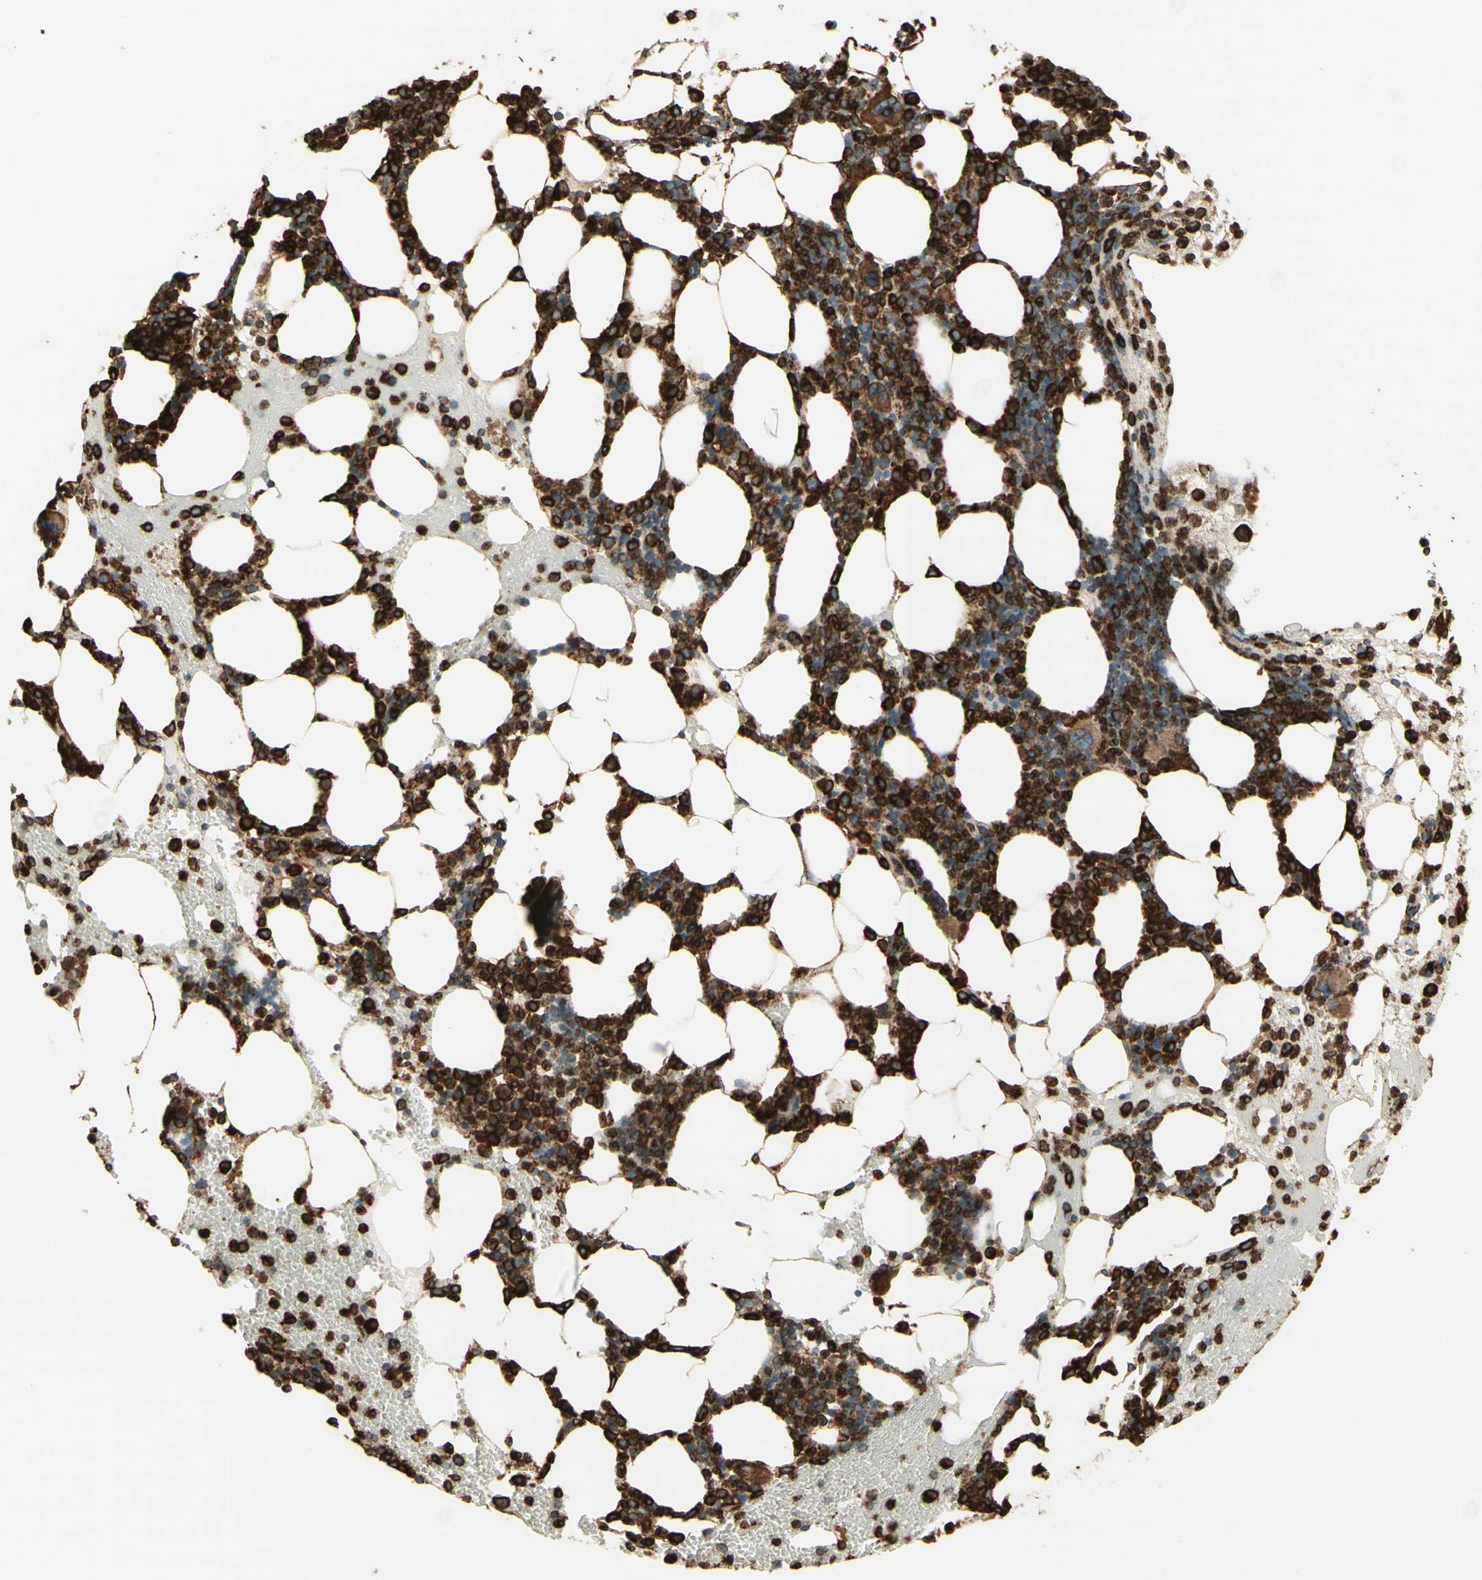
{"staining": {"intensity": "strong", "quantity": ">75%", "location": "cytoplasmic/membranous"}, "tissue": "bone marrow", "cell_type": "Hematopoietic cells", "image_type": "normal", "snomed": [{"axis": "morphology", "description": "Normal tissue, NOS"}, {"axis": "morphology", "description": "Inflammation, NOS"}, {"axis": "topography", "description": "Bone marrow"}], "caption": "Benign bone marrow demonstrates strong cytoplasmic/membranous staining in approximately >75% of hematopoietic cells Nuclei are stained in blue..", "gene": "CANX", "patient": {"sex": "female", "age": 79}}